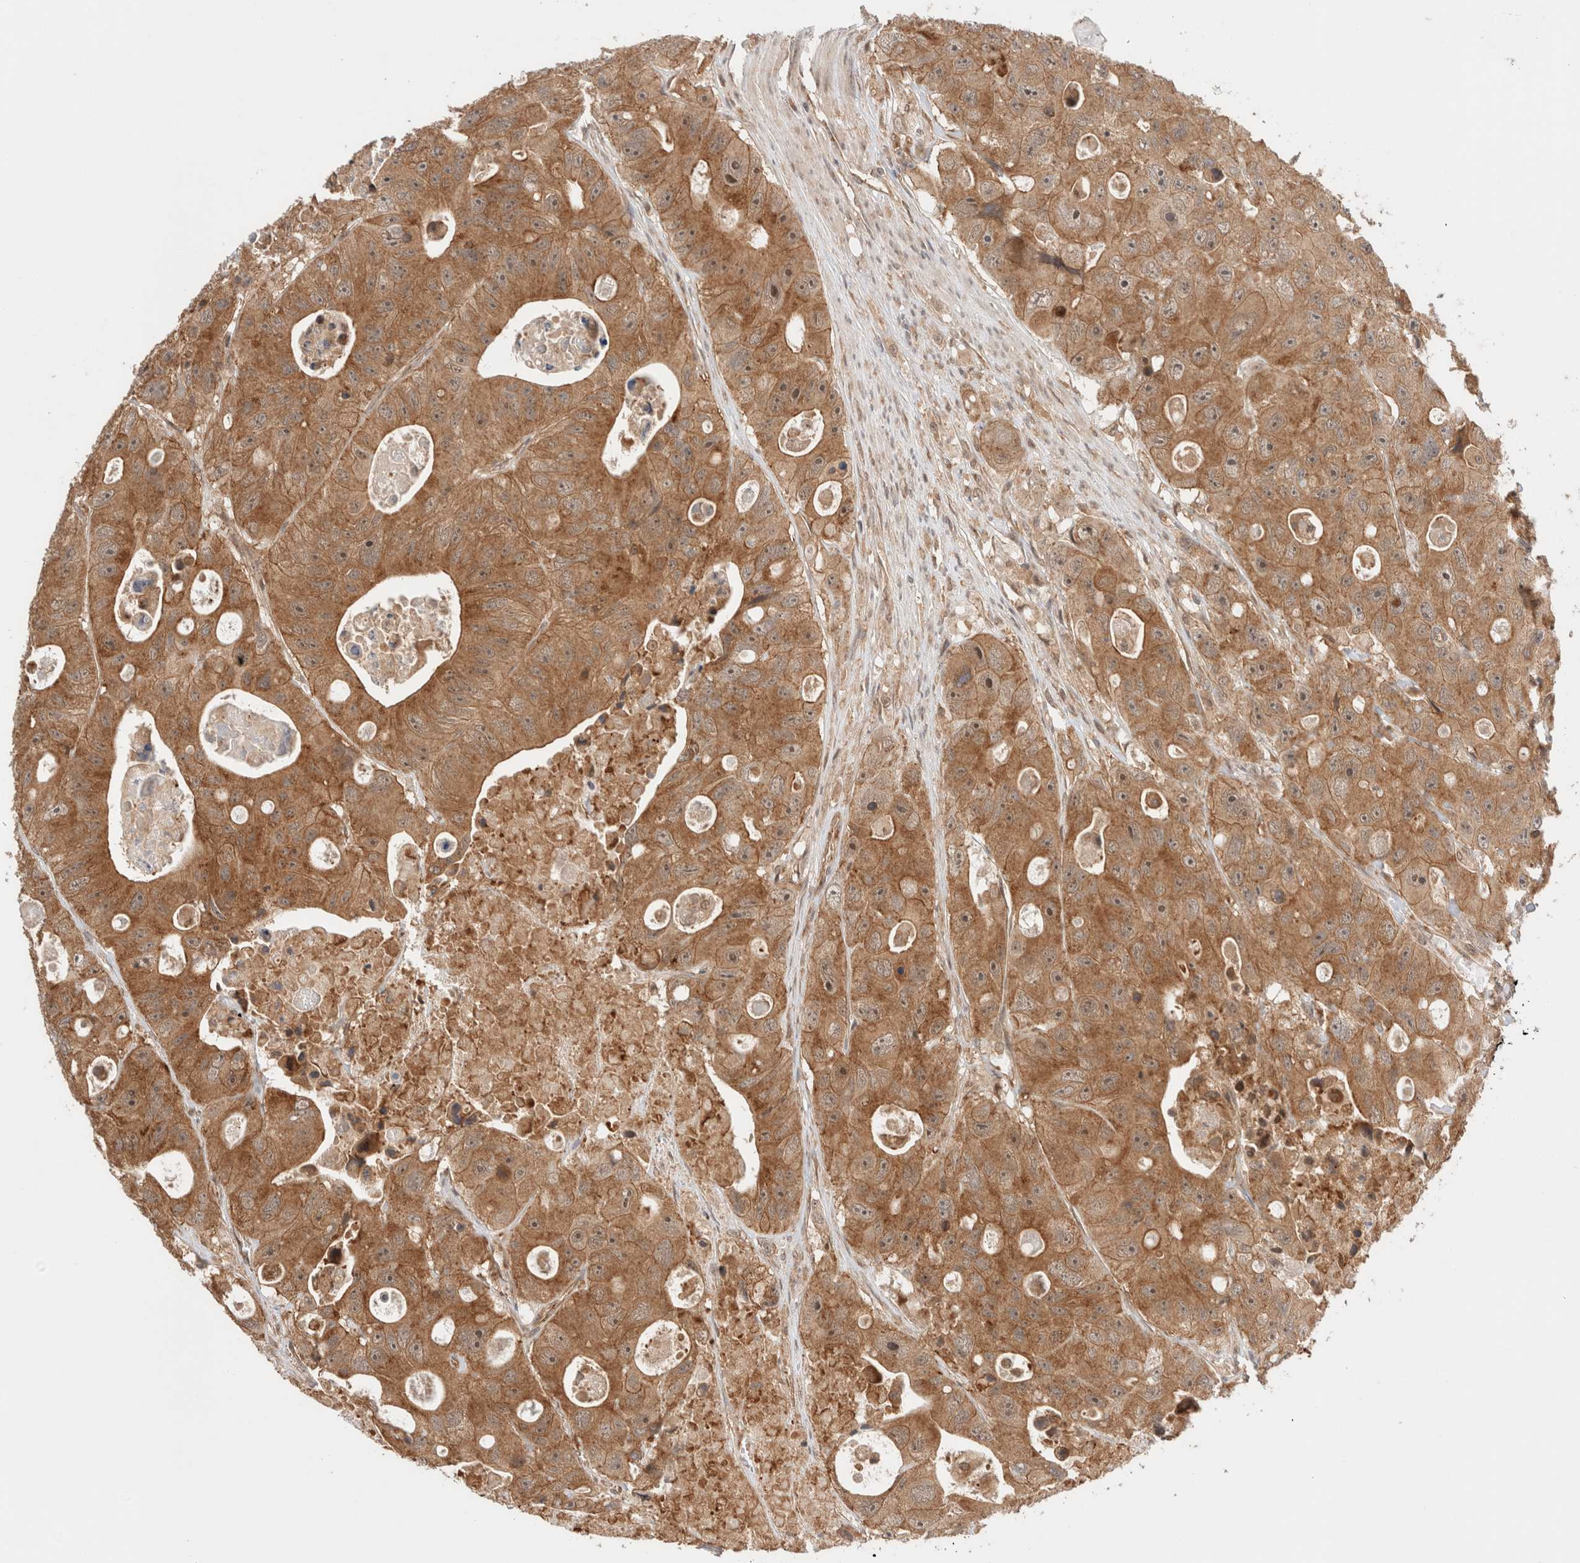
{"staining": {"intensity": "moderate", "quantity": ">75%", "location": "cytoplasmic/membranous"}, "tissue": "colorectal cancer", "cell_type": "Tumor cells", "image_type": "cancer", "snomed": [{"axis": "morphology", "description": "Adenocarcinoma, NOS"}, {"axis": "topography", "description": "Colon"}], "caption": "DAB (3,3'-diaminobenzidine) immunohistochemical staining of colorectal adenocarcinoma exhibits moderate cytoplasmic/membranous protein positivity in about >75% of tumor cells. (DAB IHC with brightfield microscopy, high magnification).", "gene": "SIKE1", "patient": {"sex": "female", "age": 46}}